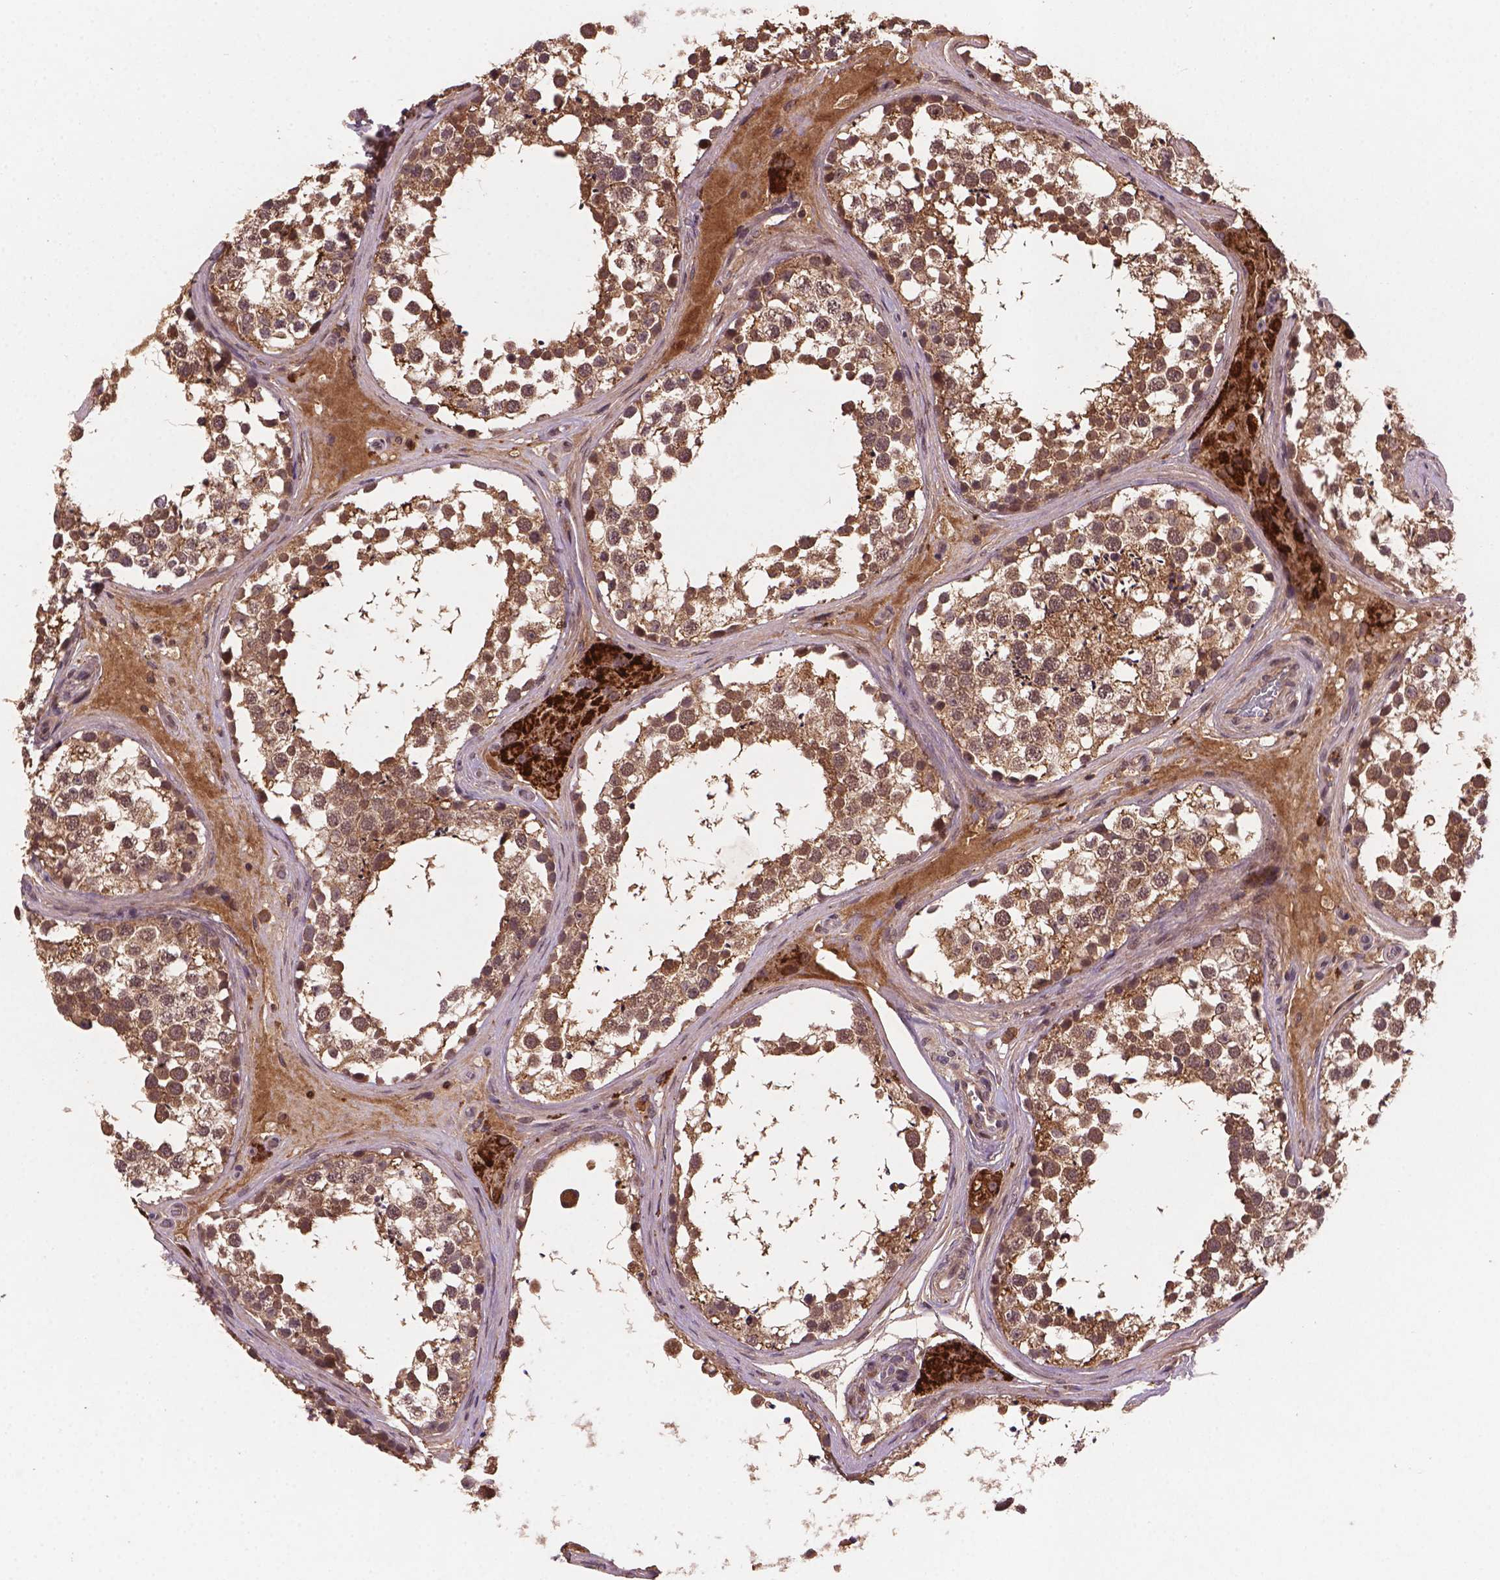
{"staining": {"intensity": "moderate", "quantity": ">75%", "location": "cytoplasmic/membranous,nuclear"}, "tissue": "testis", "cell_type": "Cells in seminiferous ducts", "image_type": "normal", "snomed": [{"axis": "morphology", "description": "Normal tissue, NOS"}, {"axis": "morphology", "description": "Seminoma, NOS"}, {"axis": "topography", "description": "Testis"}], "caption": "An image of human testis stained for a protein shows moderate cytoplasmic/membranous,nuclear brown staining in cells in seminiferous ducts. The staining was performed using DAB, with brown indicating positive protein expression. Nuclei are stained blue with hematoxylin.", "gene": "NIPAL2", "patient": {"sex": "male", "age": 65}}